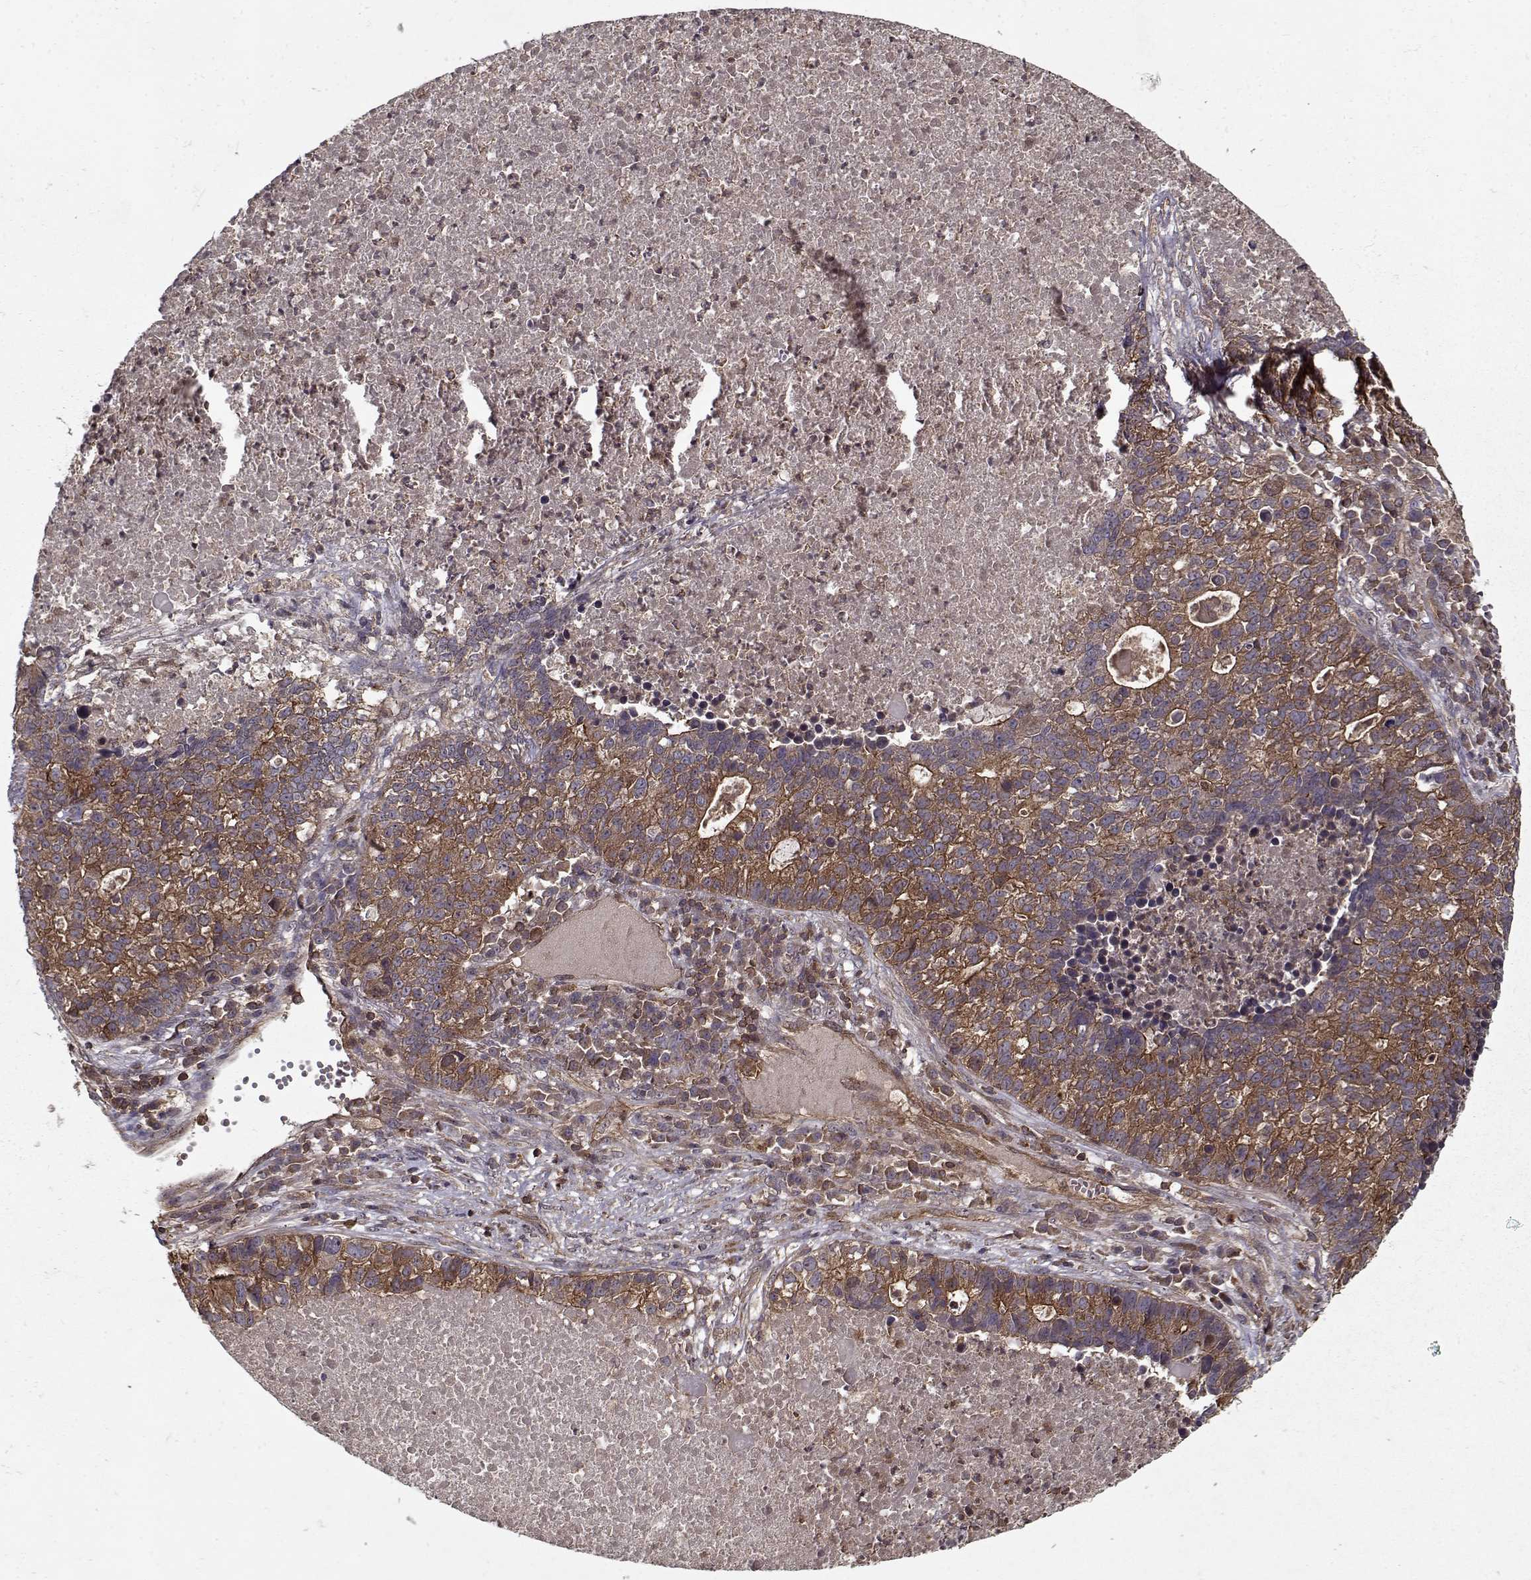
{"staining": {"intensity": "strong", "quantity": "25%-75%", "location": "cytoplasmic/membranous"}, "tissue": "lung cancer", "cell_type": "Tumor cells", "image_type": "cancer", "snomed": [{"axis": "morphology", "description": "Adenocarcinoma, NOS"}, {"axis": "topography", "description": "Lung"}], "caption": "IHC histopathology image of neoplastic tissue: human lung cancer (adenocarcinoma) stained using IHC demonstrates high levels of strong protein expression localized specifically in the cytoplasmic/membranous of tumor cells, appearing as a cytoplasmic/membranous brown color.", "gene": "PPP1R12A", "patient": {"sex": "male", "age": 57}}